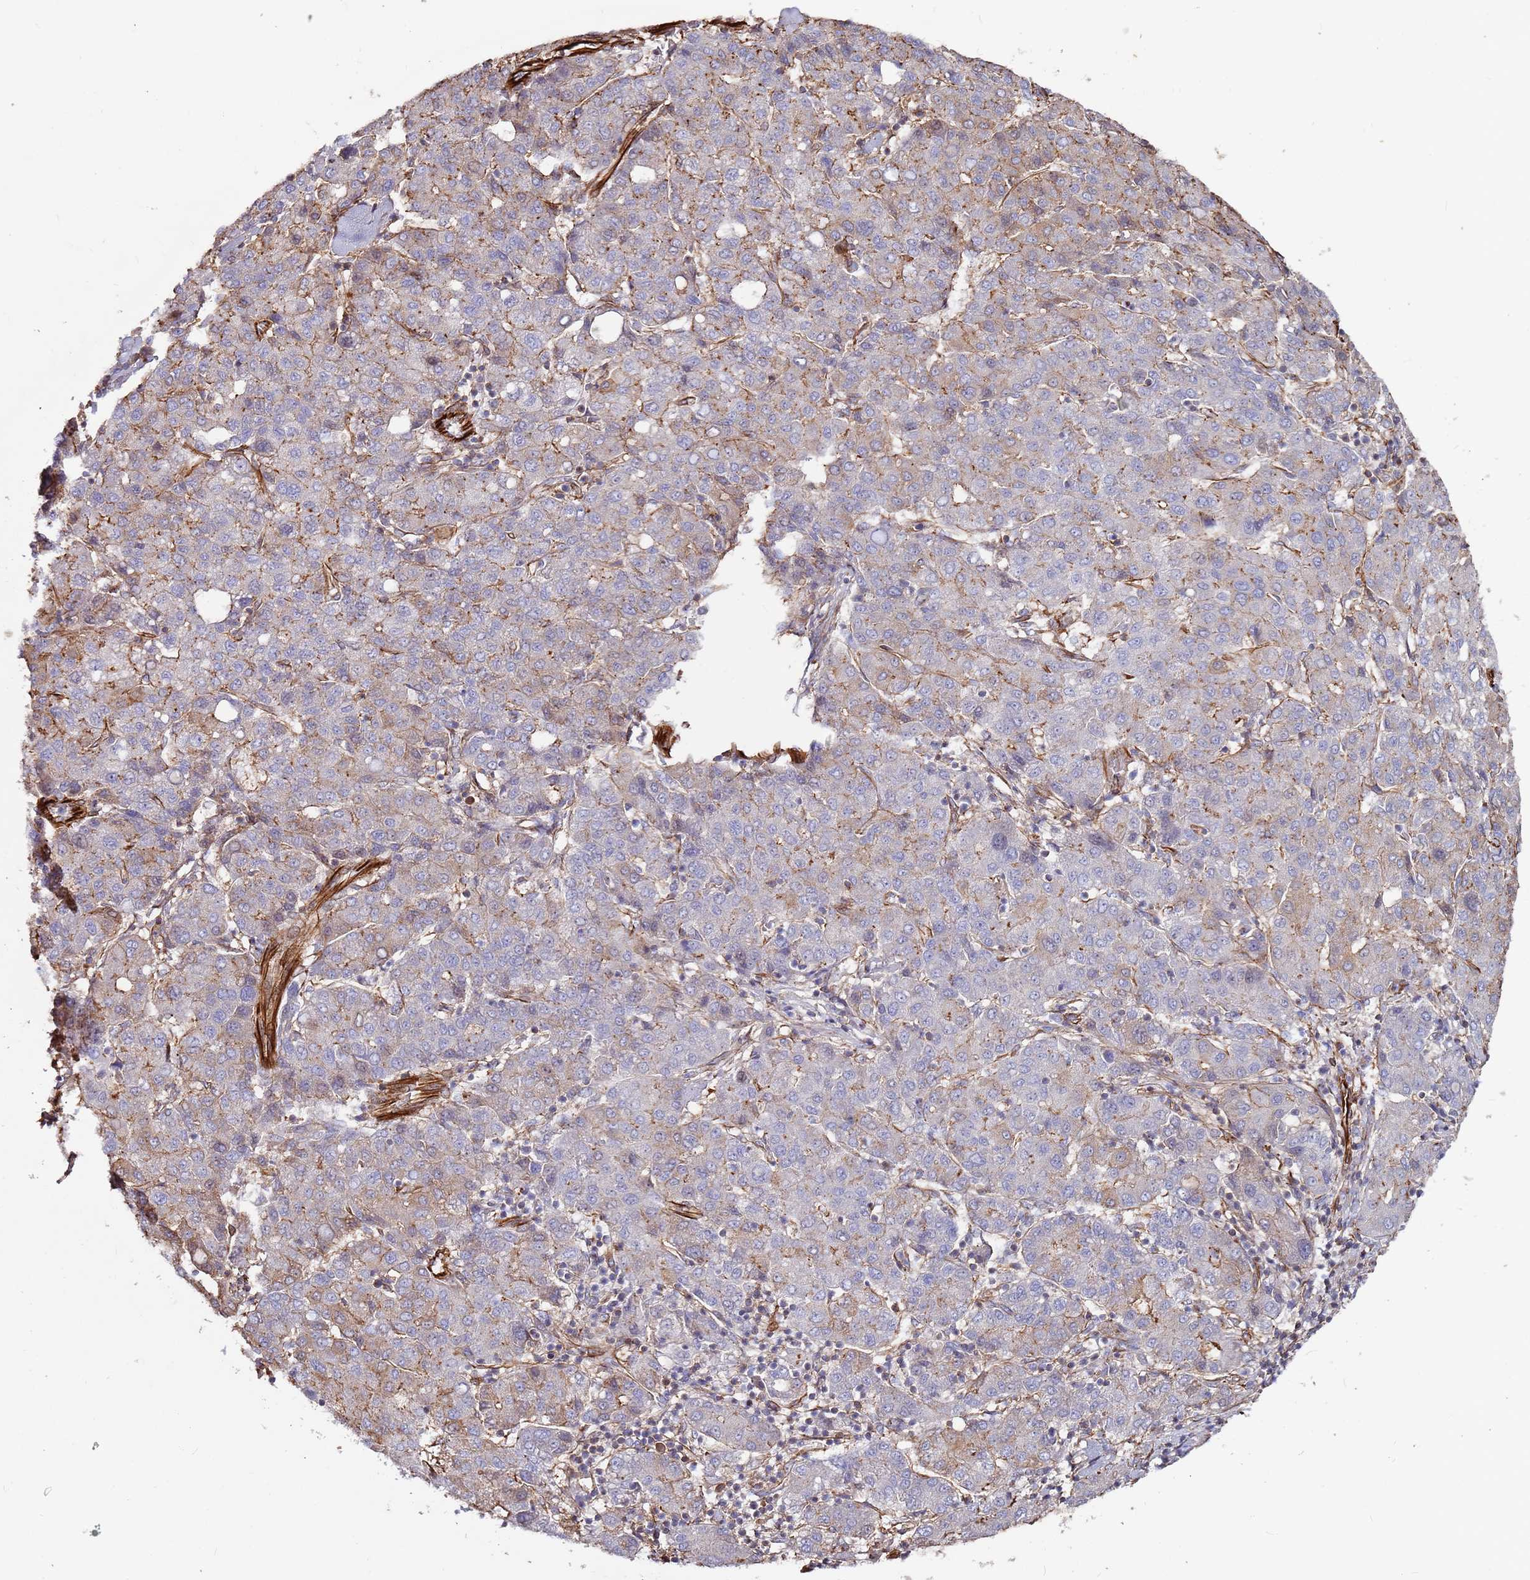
{"staining": {"intensity": "weak", "quantity": "<25%", "location": "cytoplasmic/membranous"}, "tissue": "liver cancer", "cell_type": "Tumor cells", "image_type": "cancer", "snomed": [{"axis": "morphology", "description": "Carcinoma, Hepatocellular, NOS"}, {"axis": "topography", "description": "Liver"}], "caption": "DAB immunohistochemical staining of human liver cancer (hepatocellular carcinoma) displays no significant positivity in tumor cells.", "gene": "MRGPRE", "patient": {"sex": "male", "age": 65}}